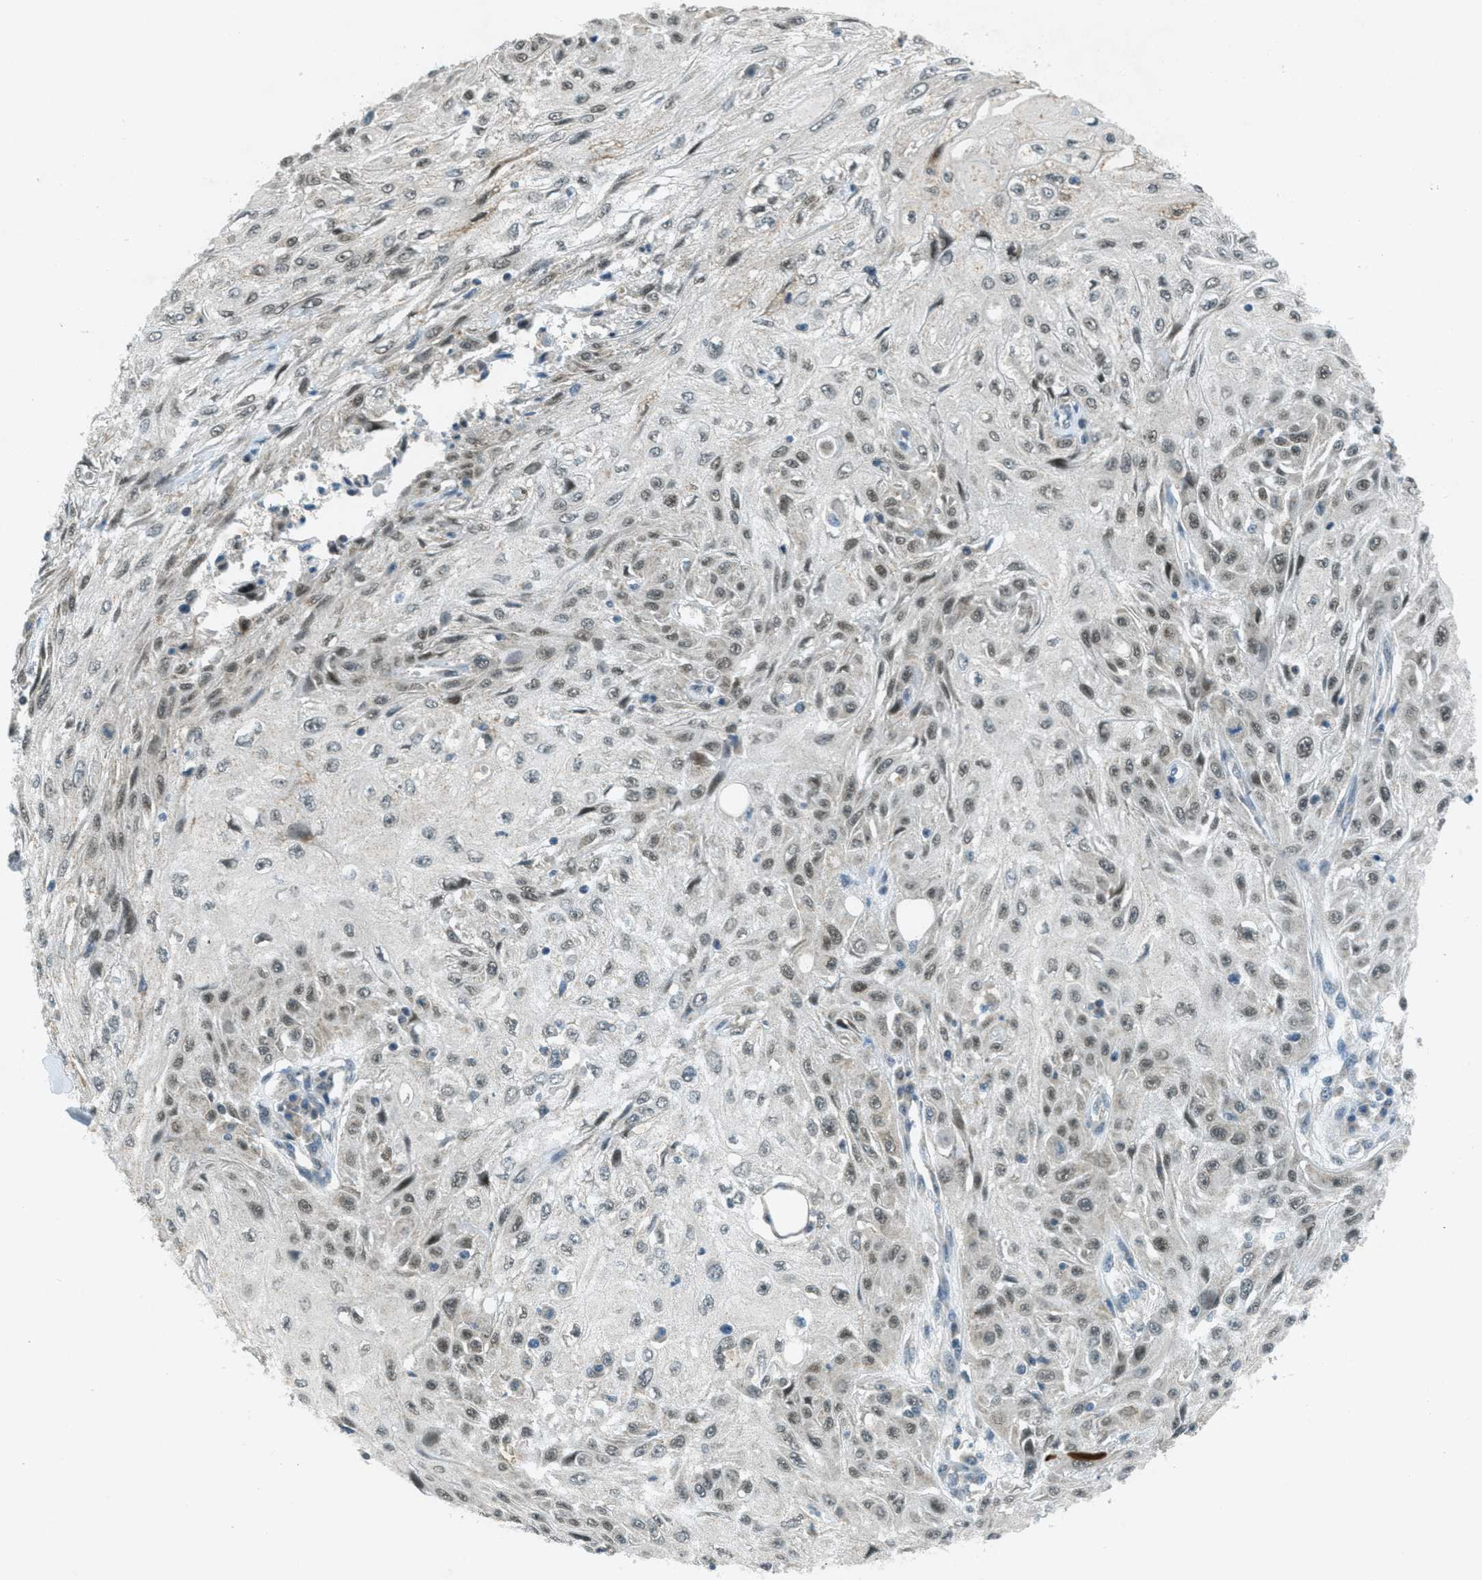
{"staining": {"intensity": "weak", "quantity": ">75%", "location": "nuclear"}, "tissue": "skin cancer", "cell_type": "Tumor cells", "image_type": "cancer", "snomed": [{"axis": "morphology", "description": "Squamous cell carcinoma, NOS"}, {"axis": "topography", "description": "Skin"}], "caption": "The photomicrograph shows immunohistochemical staining of squamous cell carcinoma (skin). There is weak nuclear expression is present in about >75% of tumor cells.", "gene": "TCF20", "patient": {"sex": "male", "age": 75}}